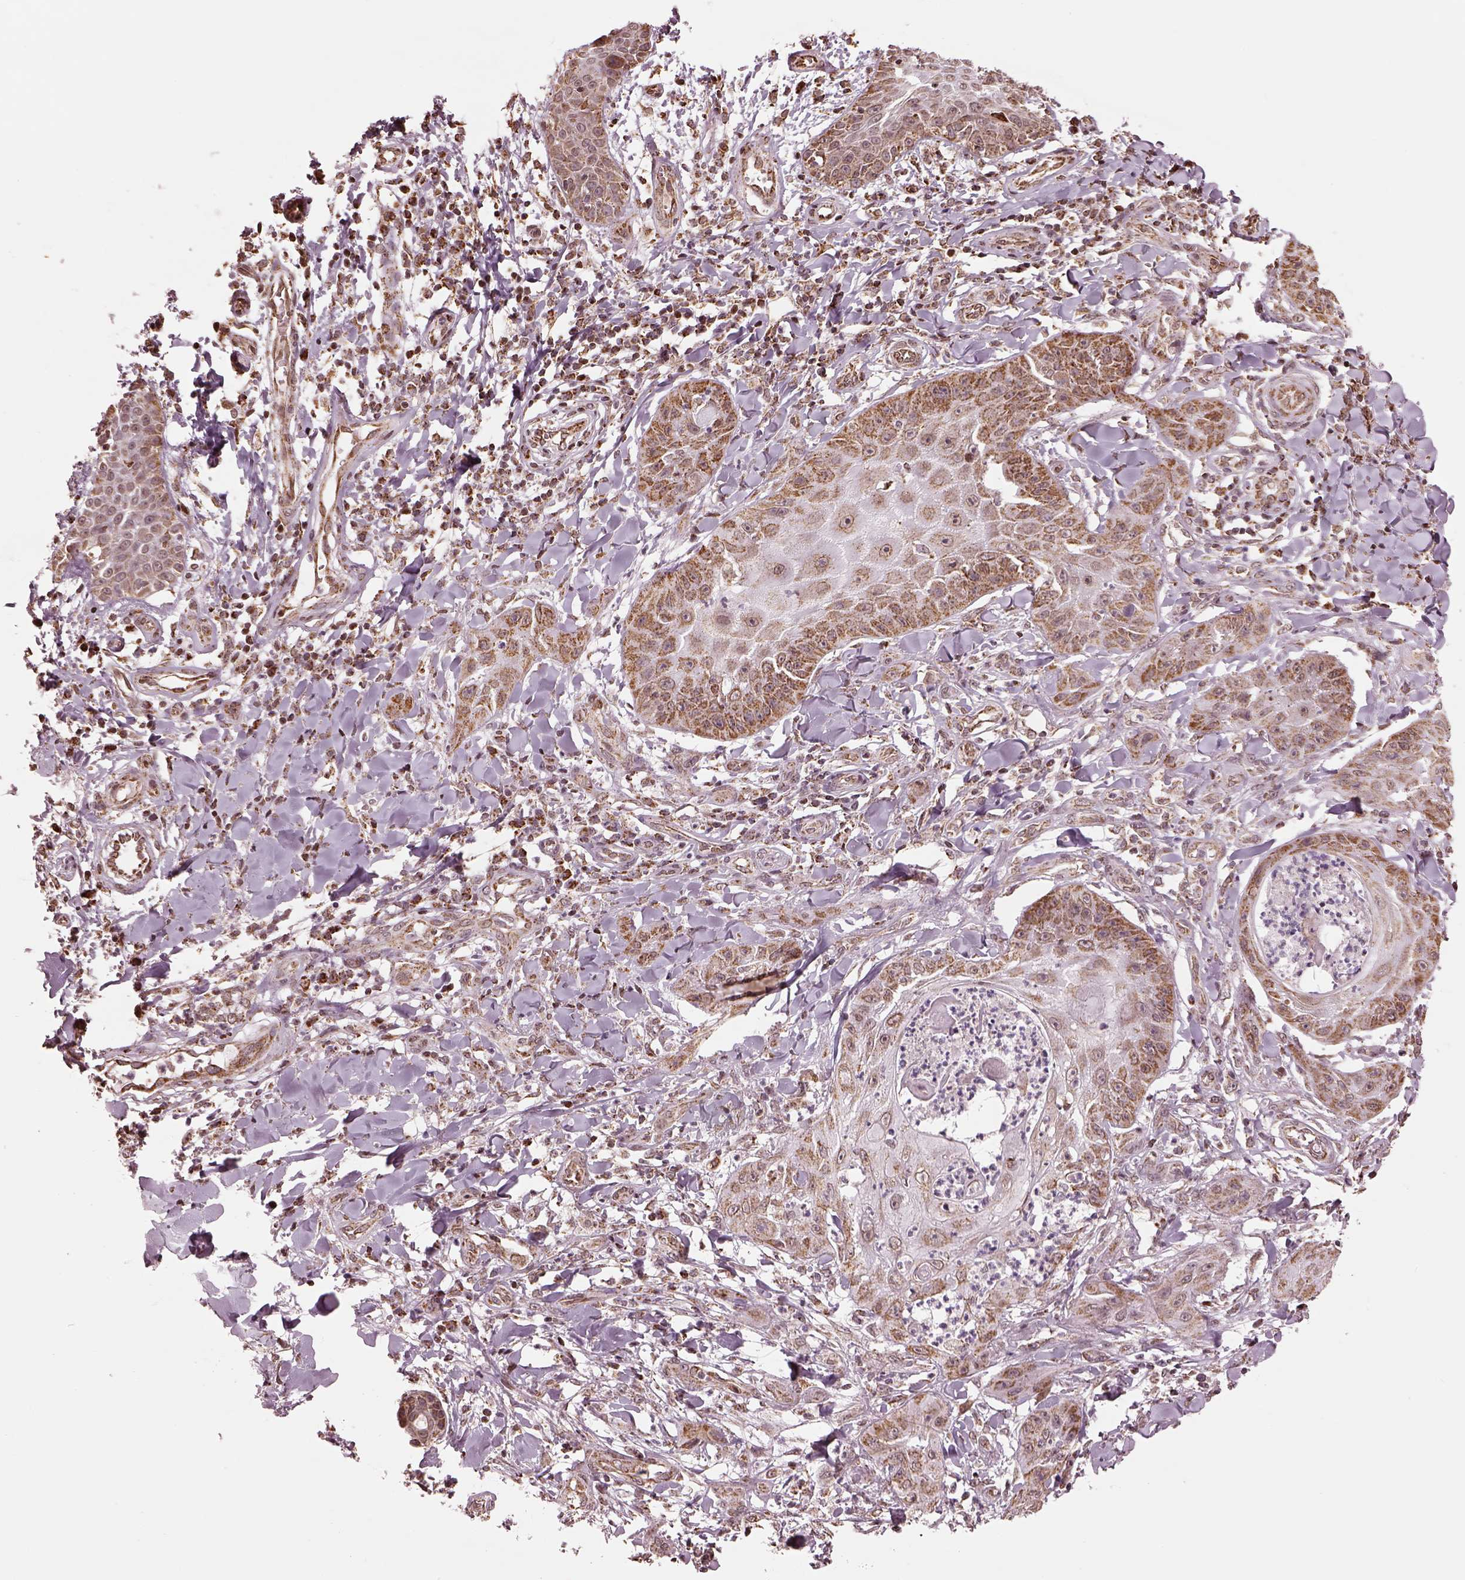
{"staining": {"intensity": "moderate", "quantity": ">75%", "location": "cytoplasmic/membranous"}, "tissue": "skin cancer", "cell_type": "Tumor cells", "image_type": "cancer", "snomed": [{"axis": "morphology", "description": "Squamous cell carcinoma, NOS"}, {"axis": "topography", "description": "Skin"}], "caption": "The immunohistochemical stain shows moderate cytoplasmic/membranous staining in tumor cells of skin cancer (squamous cell carcinoma) tissue.", "gene": "ACOT2", "patient": {"sex": "male", "age": 70}}